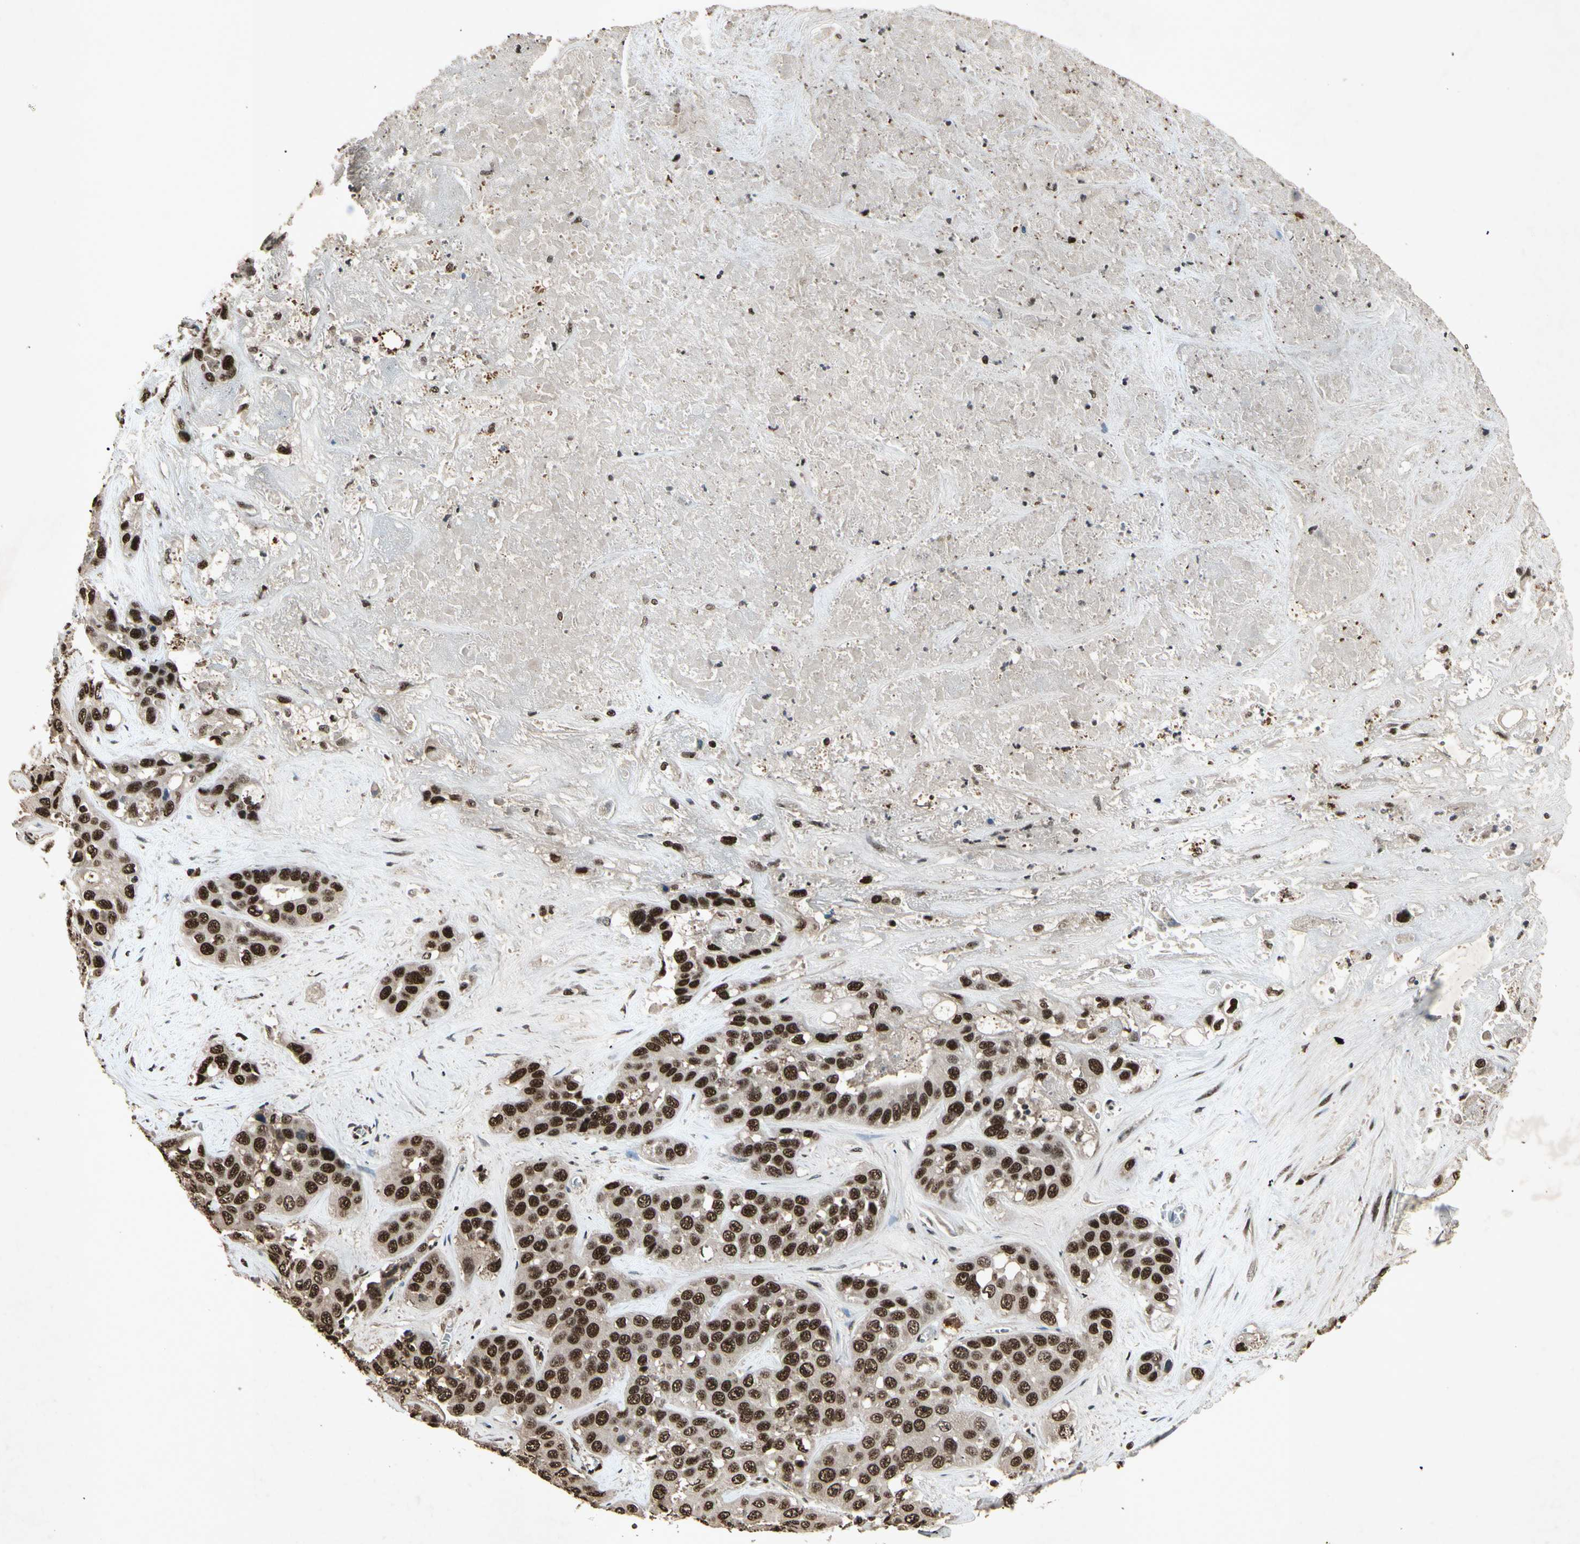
{"staining": {"intensity": "strong", "quantity": ">75%", "location": "nuclear"}, "tissue": "liver cancer", "cell_type": "Tumor cells", "image_type": "cancer", "snomed": [{"axis": "morphology", "description": "Cholangiocarcinoma"}, {"axis": "topography", "description": "Liver"}], "caption": "Immunohistochemistry (IHC) image of neoplastic tissue: liver cancer stained using immunohistochemistry (IHC) reveals high levels of strong protein expression localized specifically in the nuclear of tumor cells, appearing as a nuclear brown color.", "gene": "TBX2", "patient": {"sex": "female", "age": 52}}